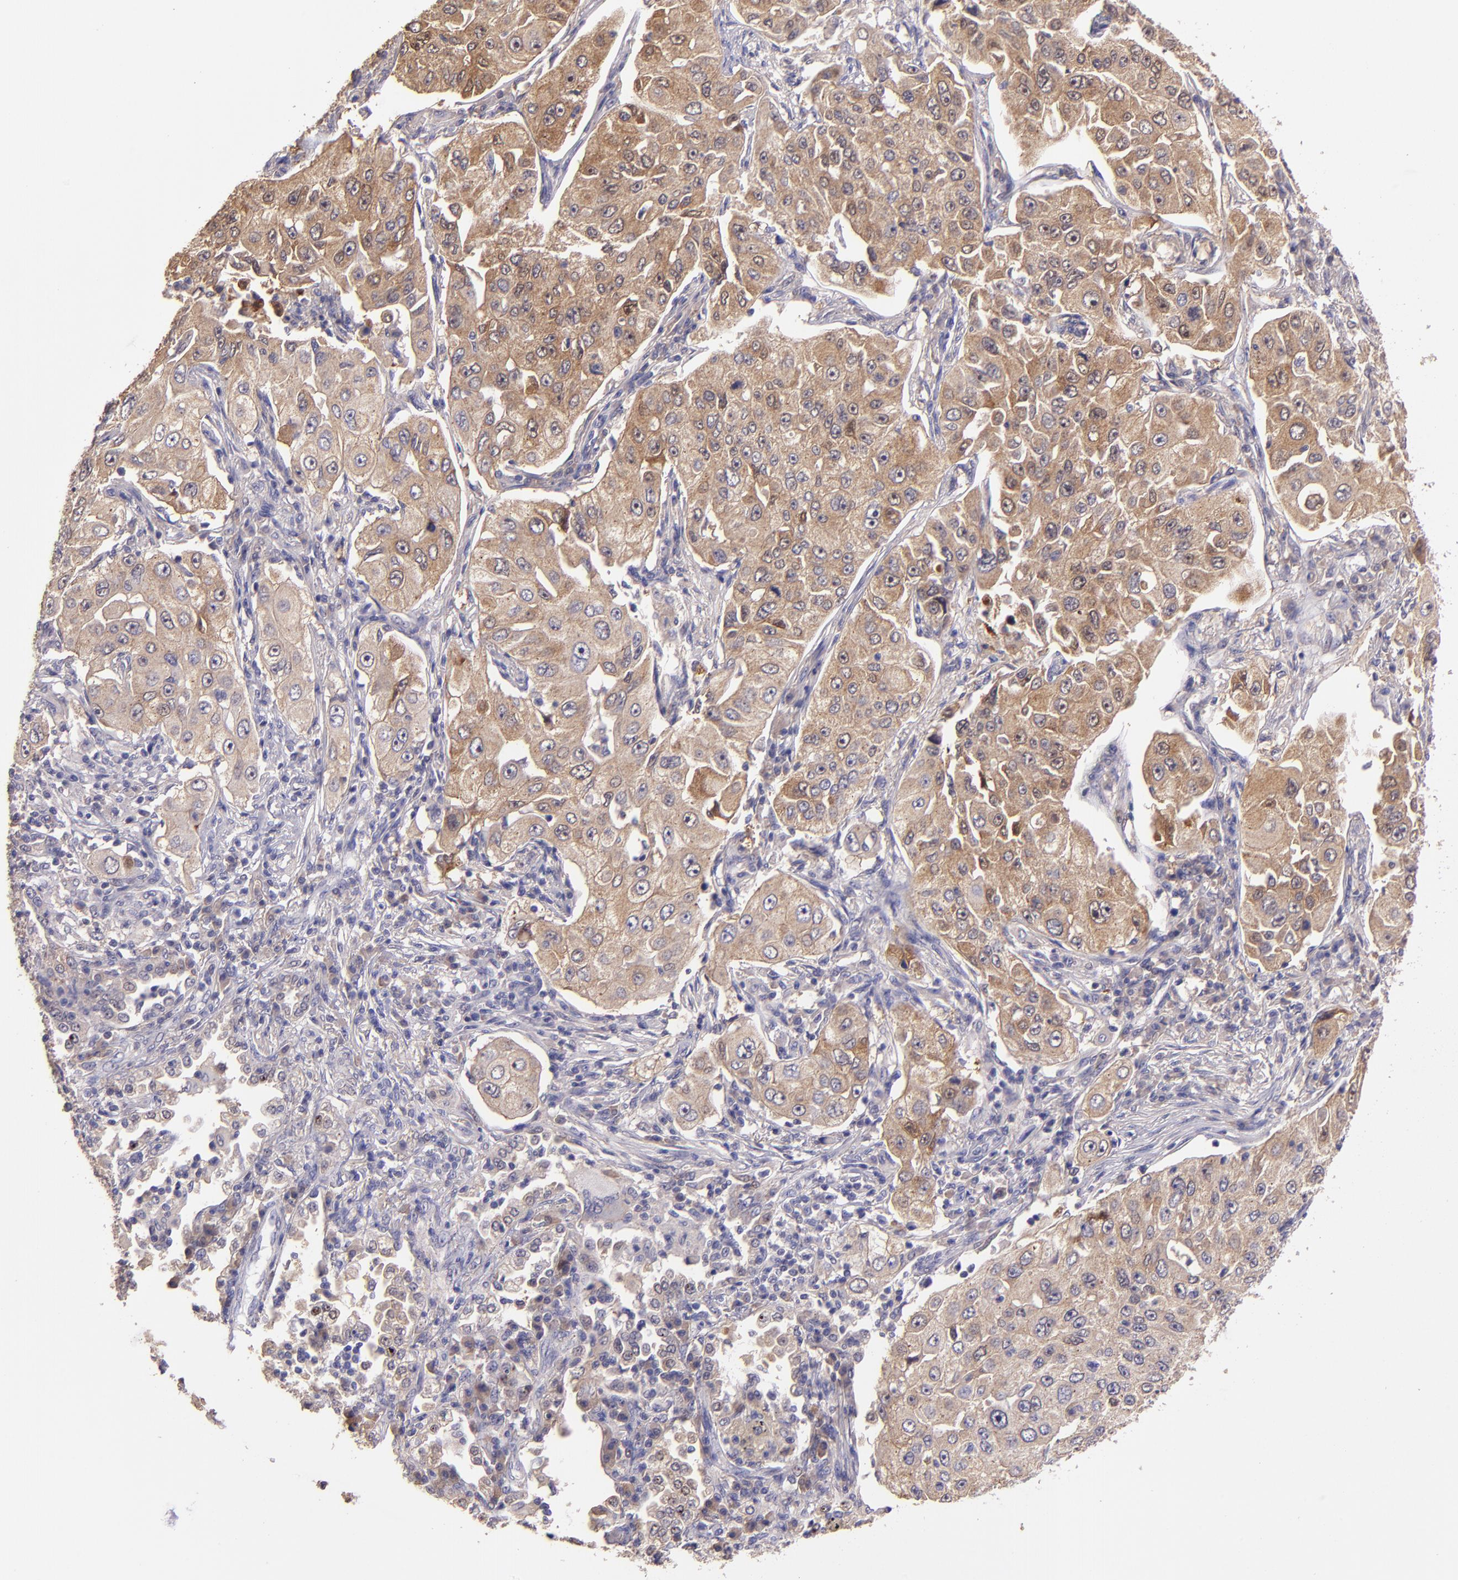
{"staining": {"intensity": "moderate", "quantity": ">75%", "location": "cytoplasmic/membranous"}, "tissue": "lung cancer", "cell_type": "Tumor cells", "image_type": "cancer", "snomed": [{"axis": "morphology", "description": "Adenocarcinoma, NOS"}, {"axis": "topography", "description": "Lung"}], "caption": "A brown stain labels moderate cytoplasmic/membranous staining of a protein in human lung cancer (adenocarcinoma) tumor cells. (IHC, brightfield microscopy, high magnification).", "gene": "PAPPA", "patient": {"sex": "male", "age": 84}}